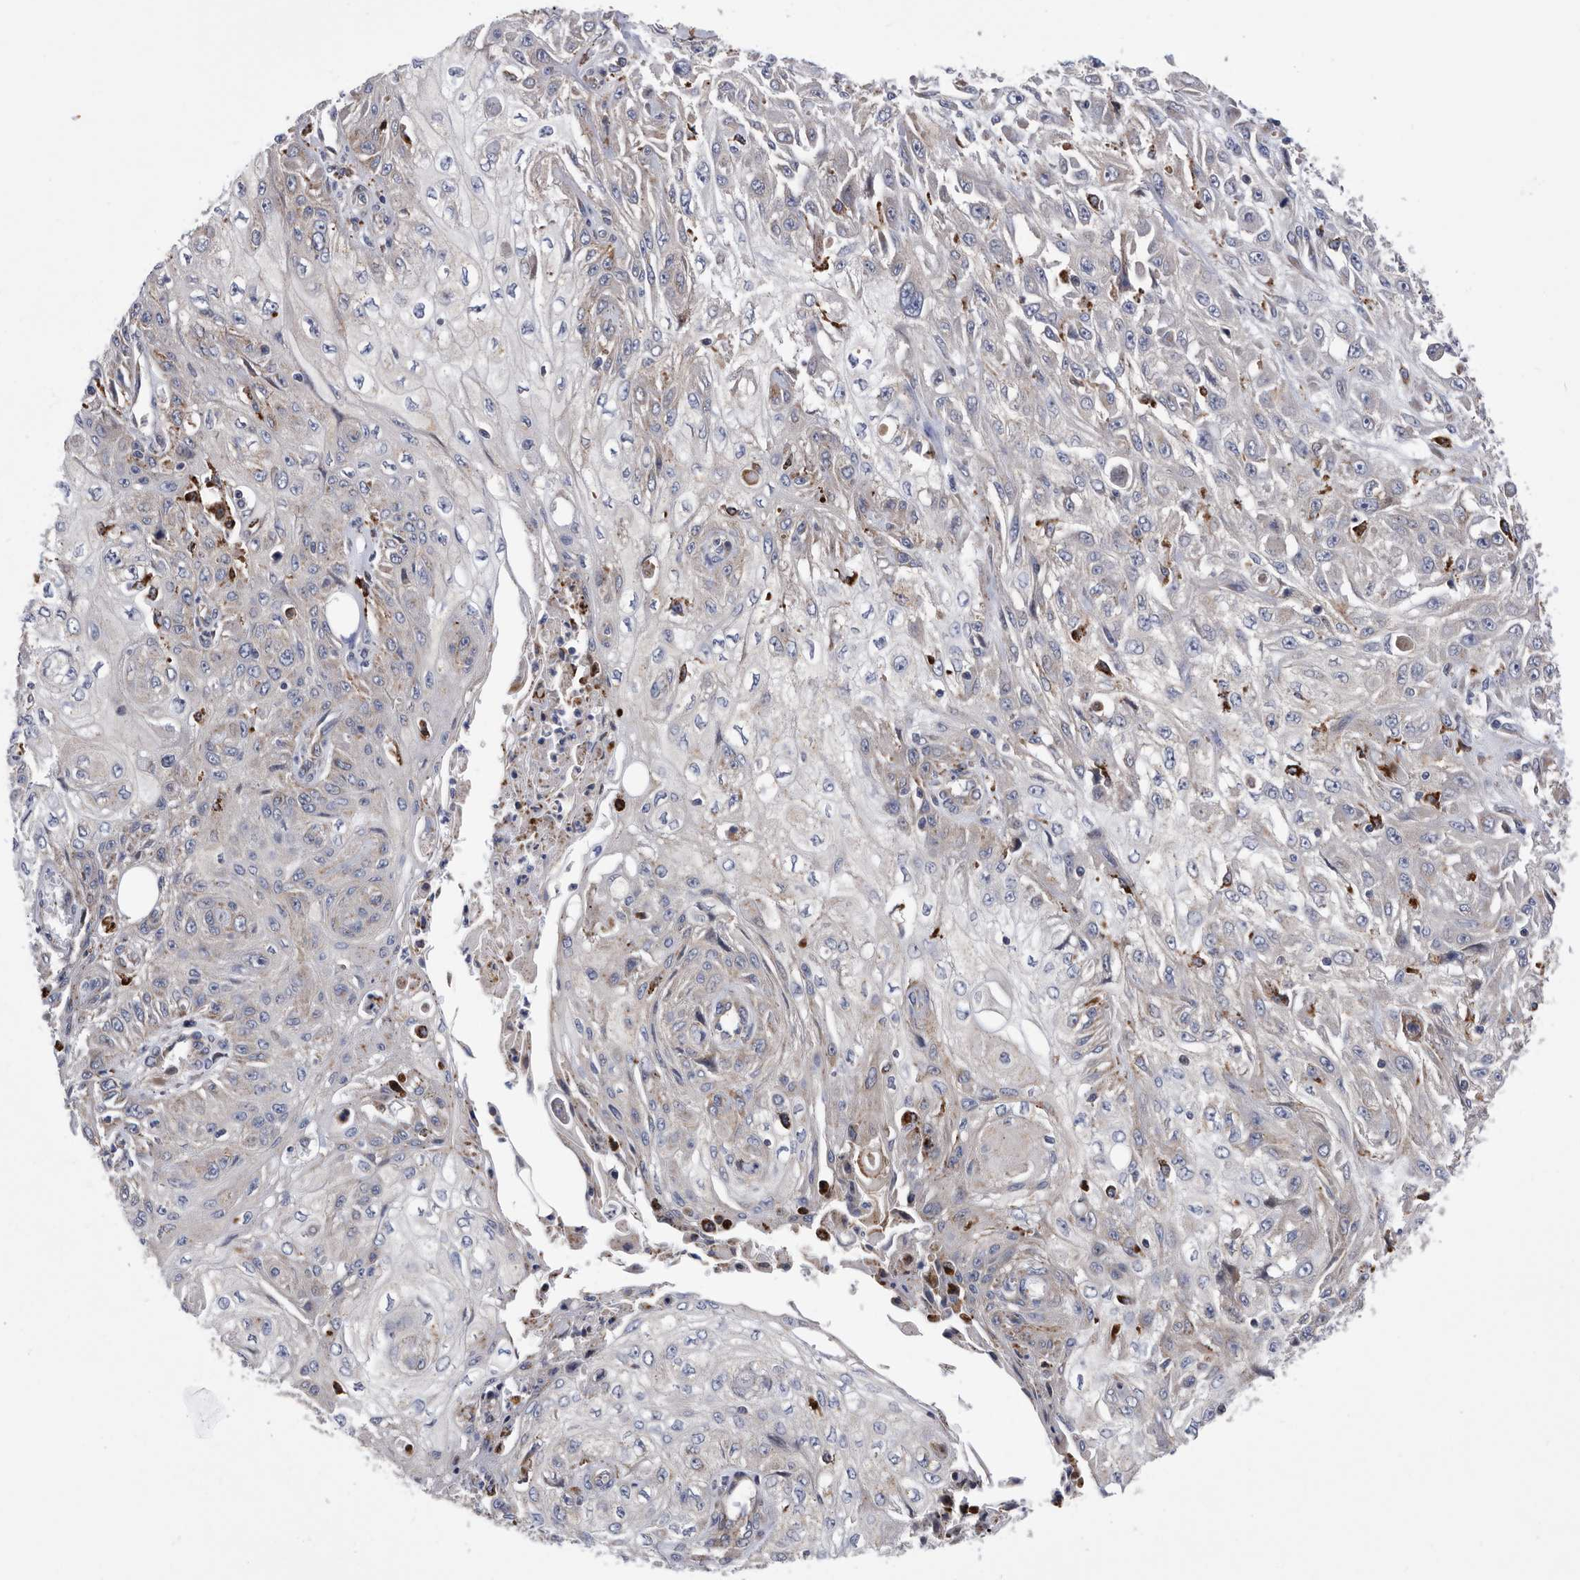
{"staining": {"intensity": "negative", "quantity": "none", "location": "none"}, "tissue": "skin cancer", "cell_type": "Tumor cells", "image_type": "cancer", "snomed": [{"axis": "morphology", "description": "Squamous cell carcinoma, NOS"}, {"axis": "morphology", "description": "Squamous cell carcinoma, metastatic, NOS"}, {"axis": "topography", "description": "Skin"}, {"axis": "topography", "description": "Lymph node"}], "caption": "This is an immunohistochemistry (IHC) micrograph of skin cancer. There is no expression in tumor cells.", "gene": "BAIAP3", "patient": {"sex": "male", "age": 75}}